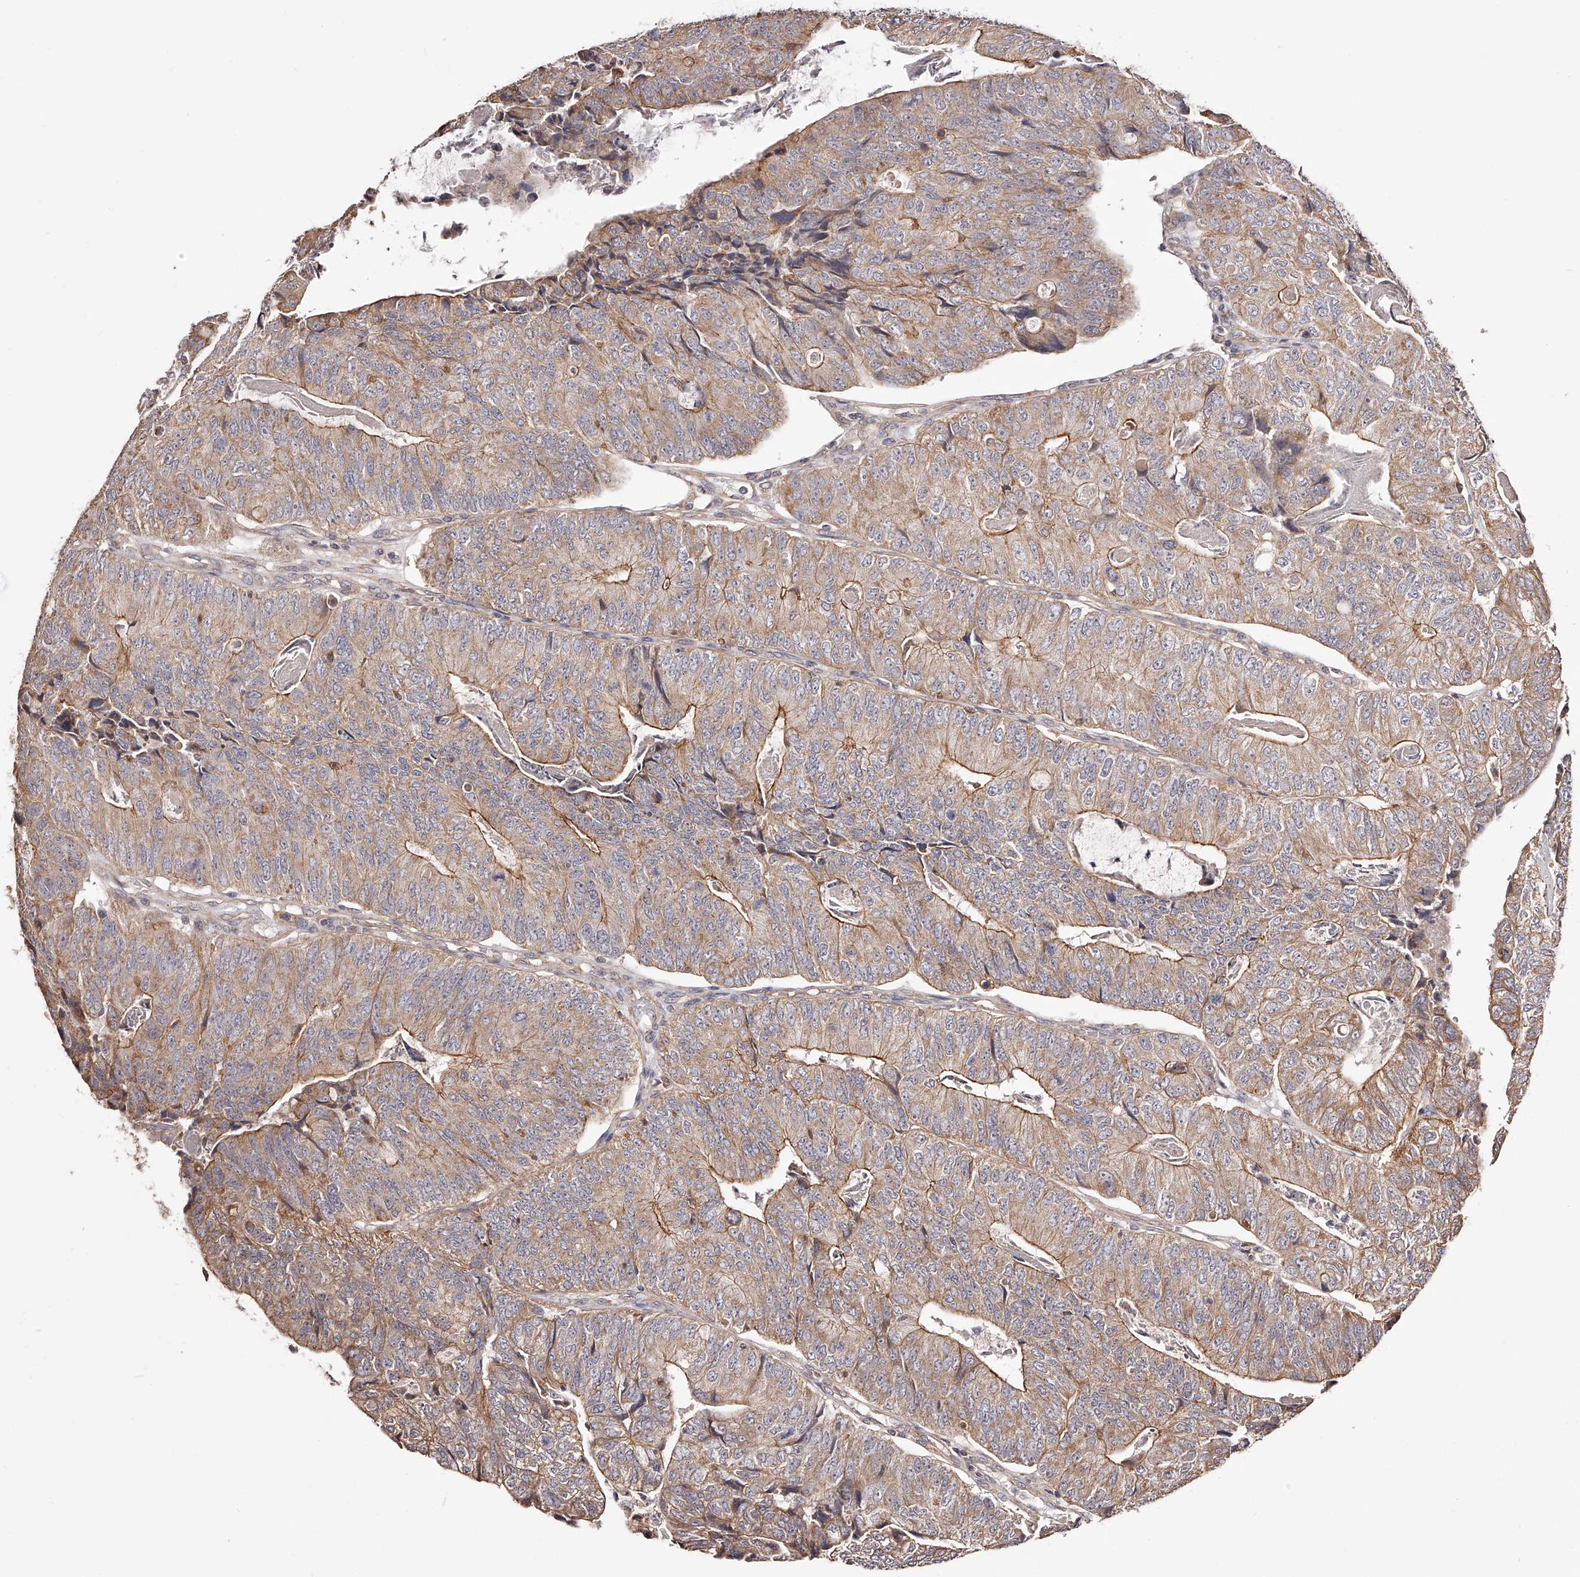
{"staining": {"intensity": "moderate", "quantity": ">75%", "location": "cytoplasmic/membranous"}, "tissue": "colorectal cancer", "cell_type": "Tumor cells", "image_type": "cancer", "snomed": [{"axis": "morphology", "description": "Adenocarcinoma, NOS"}, {"axis": "topography", "description": "Colon"}], "caption": "A medium amount of moderate cytoplasmic/membranous staining is present in approximately >75% of tumor cells in colorectal cancer (adenocarcinoma) tissue.", "gene": "USP21", "patient": {"sex": "female", "age": 67}}